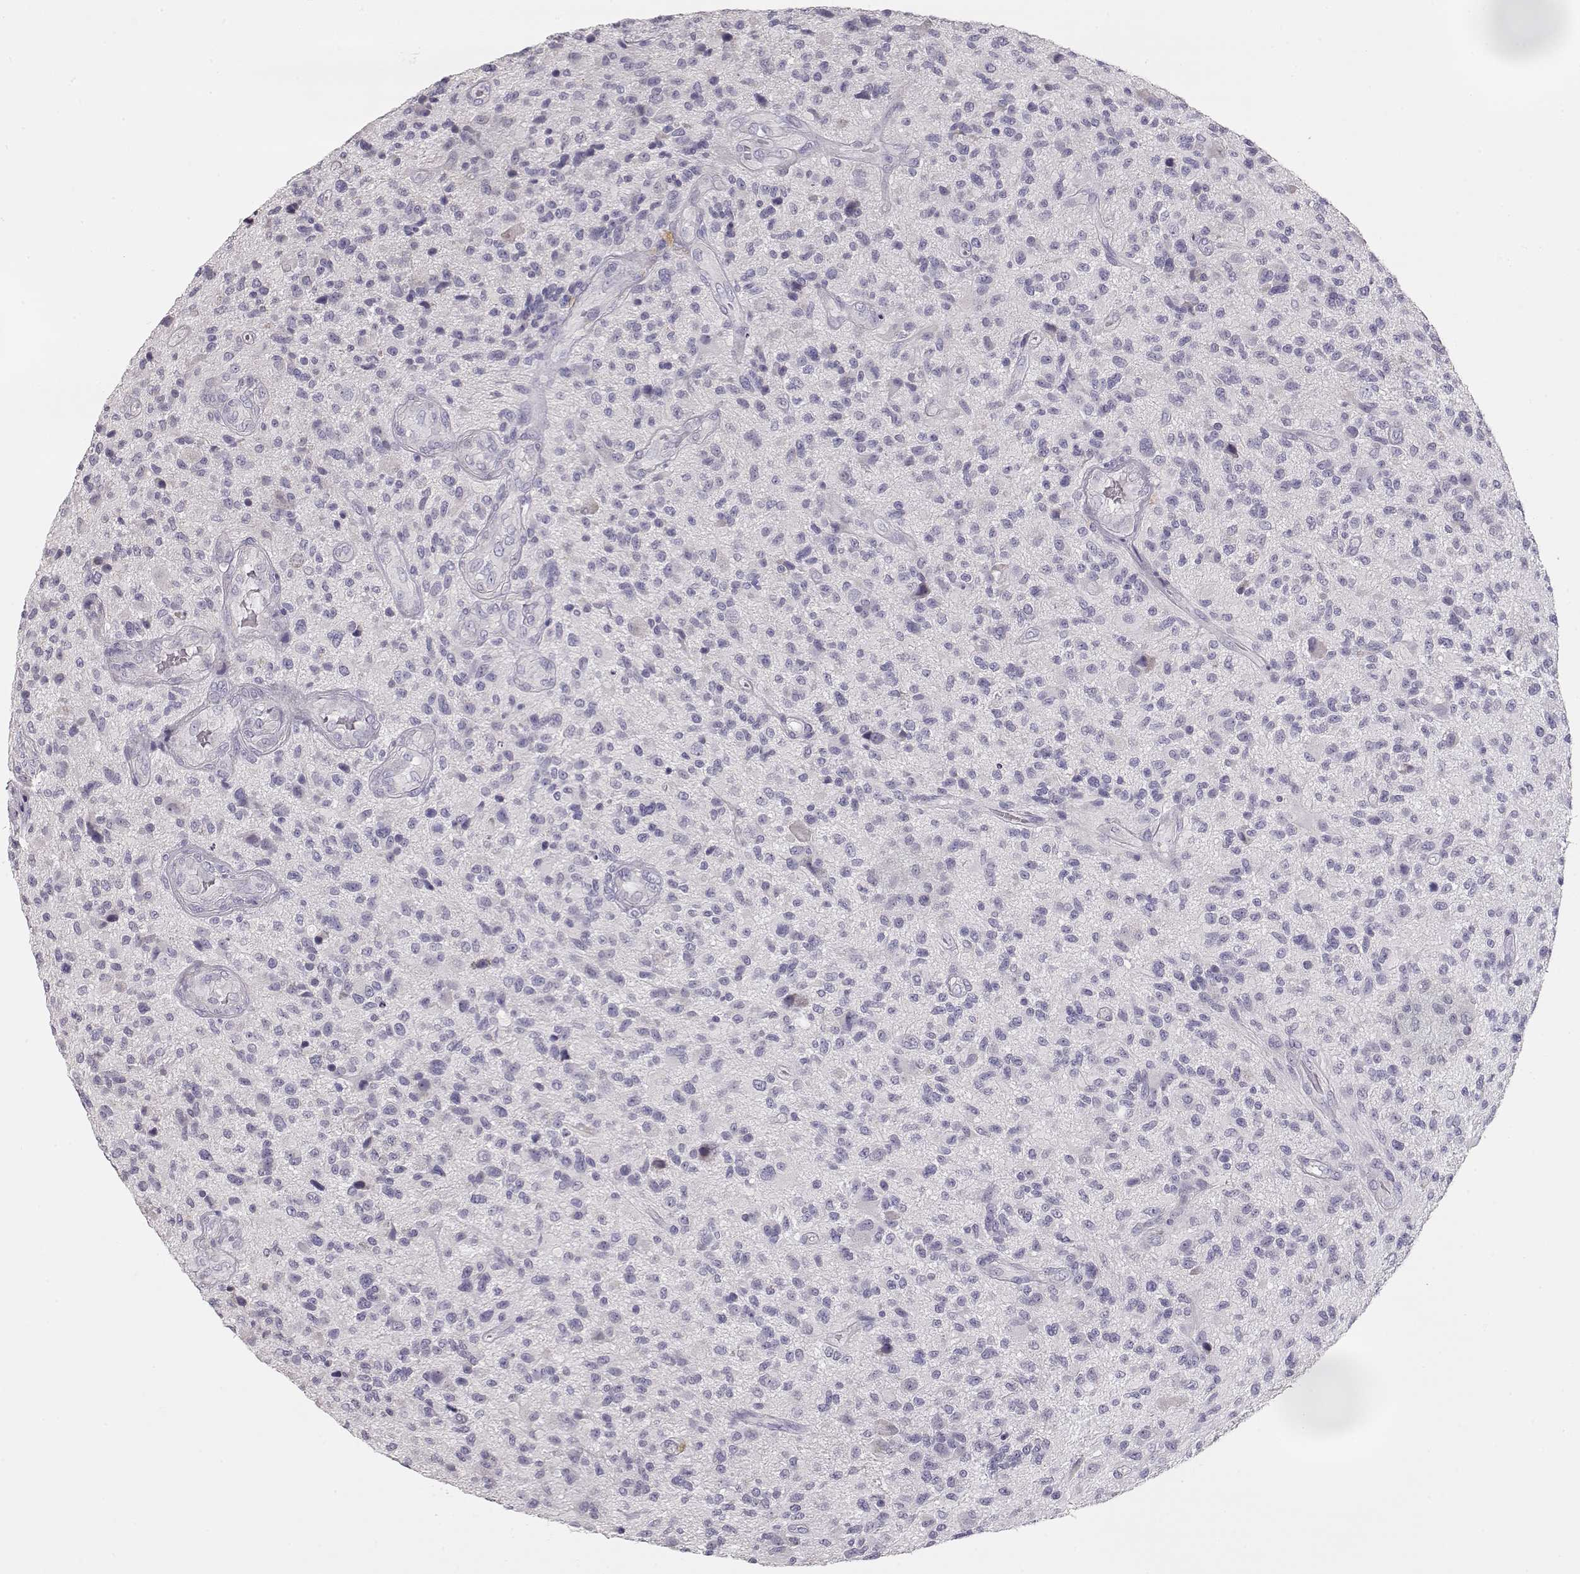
{"staining": {"intensity": "negative", "quantity": "none", "location": "none"}, "tissue": "glioma", "cell_type": "Tumor cells", "image_type": "cancer", "snomed": [{"axis": "morphology", "description": "Glioma, malignant, High grade"}, {"axis": "topography", "description": "Brain"}], "caption": "The micrograph exhibits no staining of tumor cells in high-grade glioma (malignant).", "gene": "GLIPR1L2", "patient": {"sex": "male", "age": 47}}